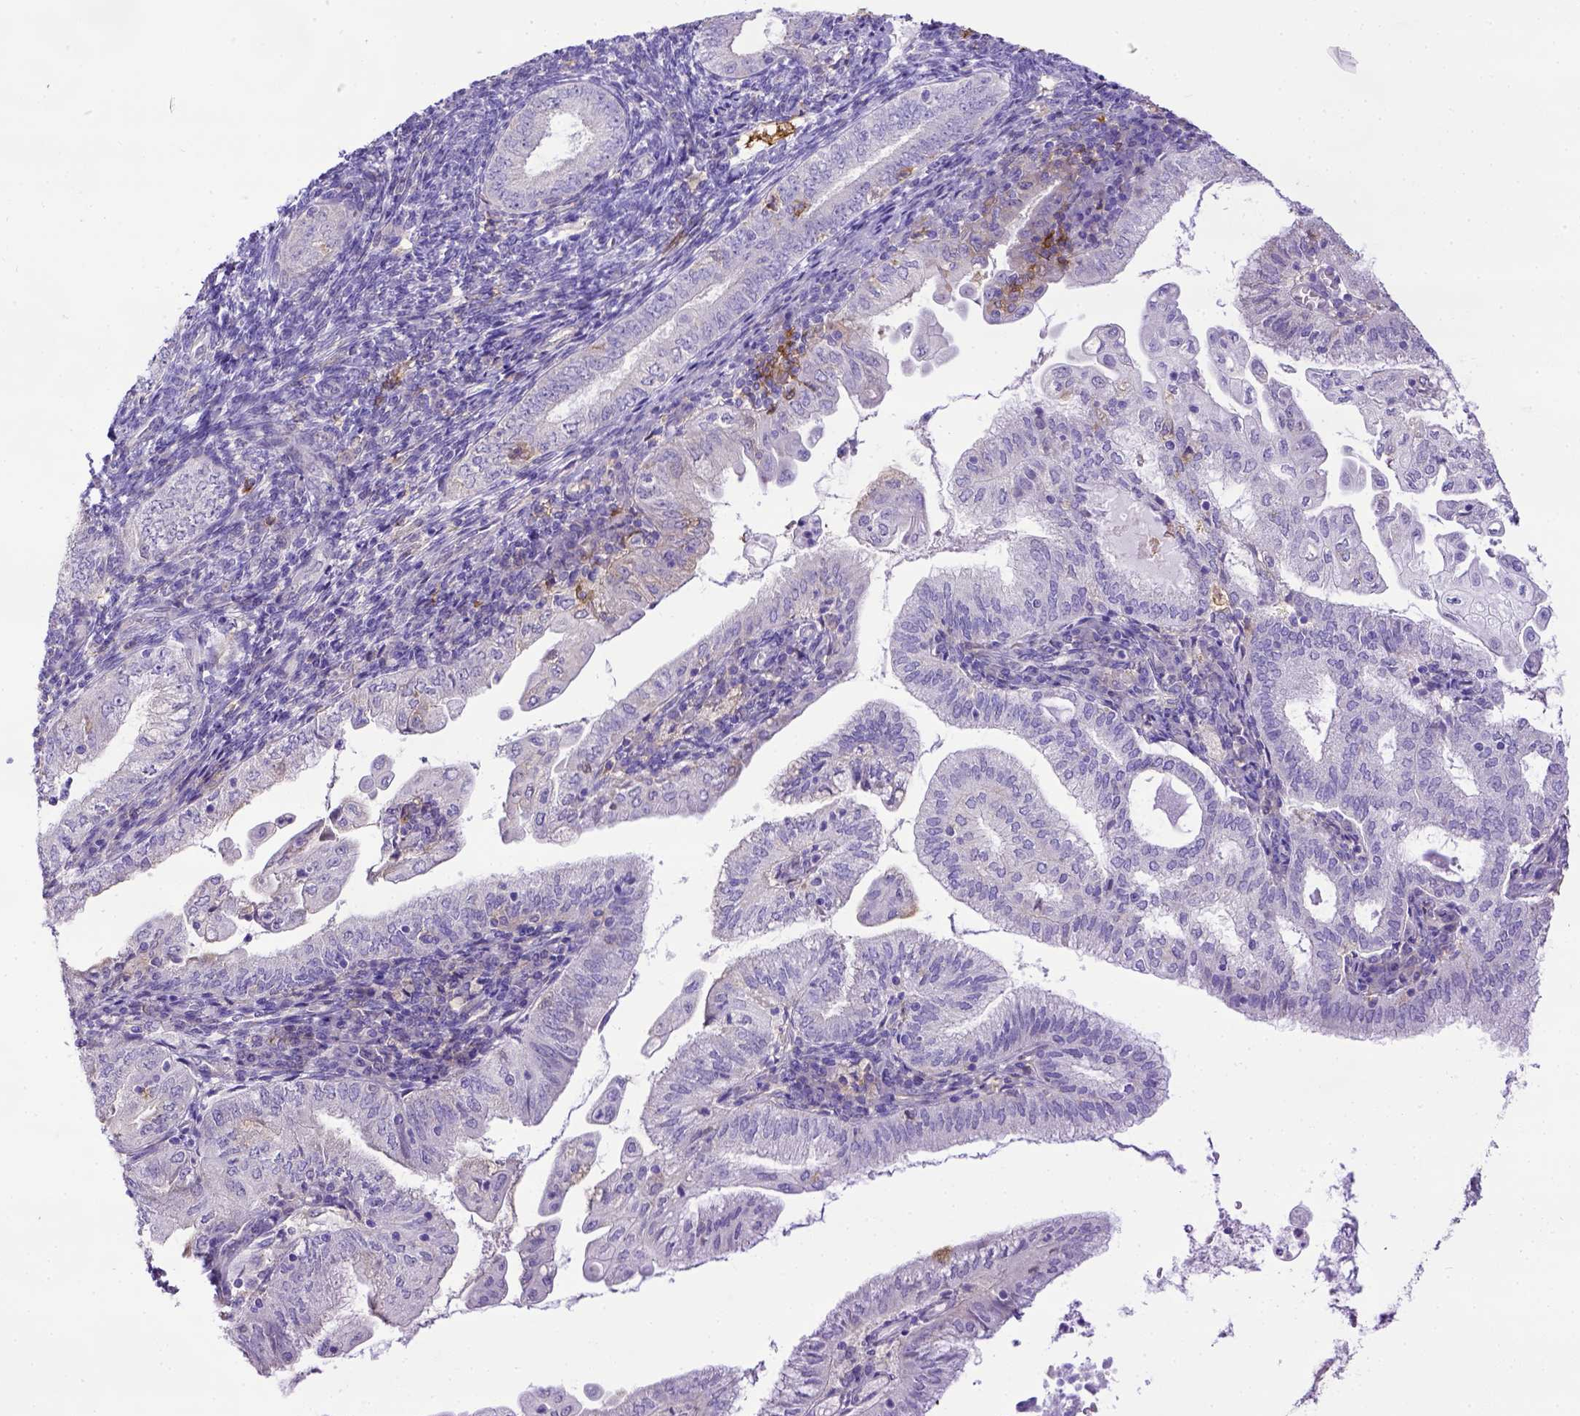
{"staining": {"intensity": "negative", "quantity": "none", "location": "none"}, "tissue": "endometrial cancer", "cell_type": "Tumor cells", "image_type": "cancer", "snomed": [{"axis": "morphology", "description": "Adenocarcinoma, NOS"}, {"axis": "topography", "description": "Endometrium"}], "caption": "Immunohistochemistry (IHC) micrograph of neoplastic tissue: endometrial cancer (adenocarcinoma) stained with DAB (3,3'-diaminobenzidine) displays no significant protein positivity in tumor cells.", "gene": "CD40", "patient": {"sex": "female", "age": 55}}